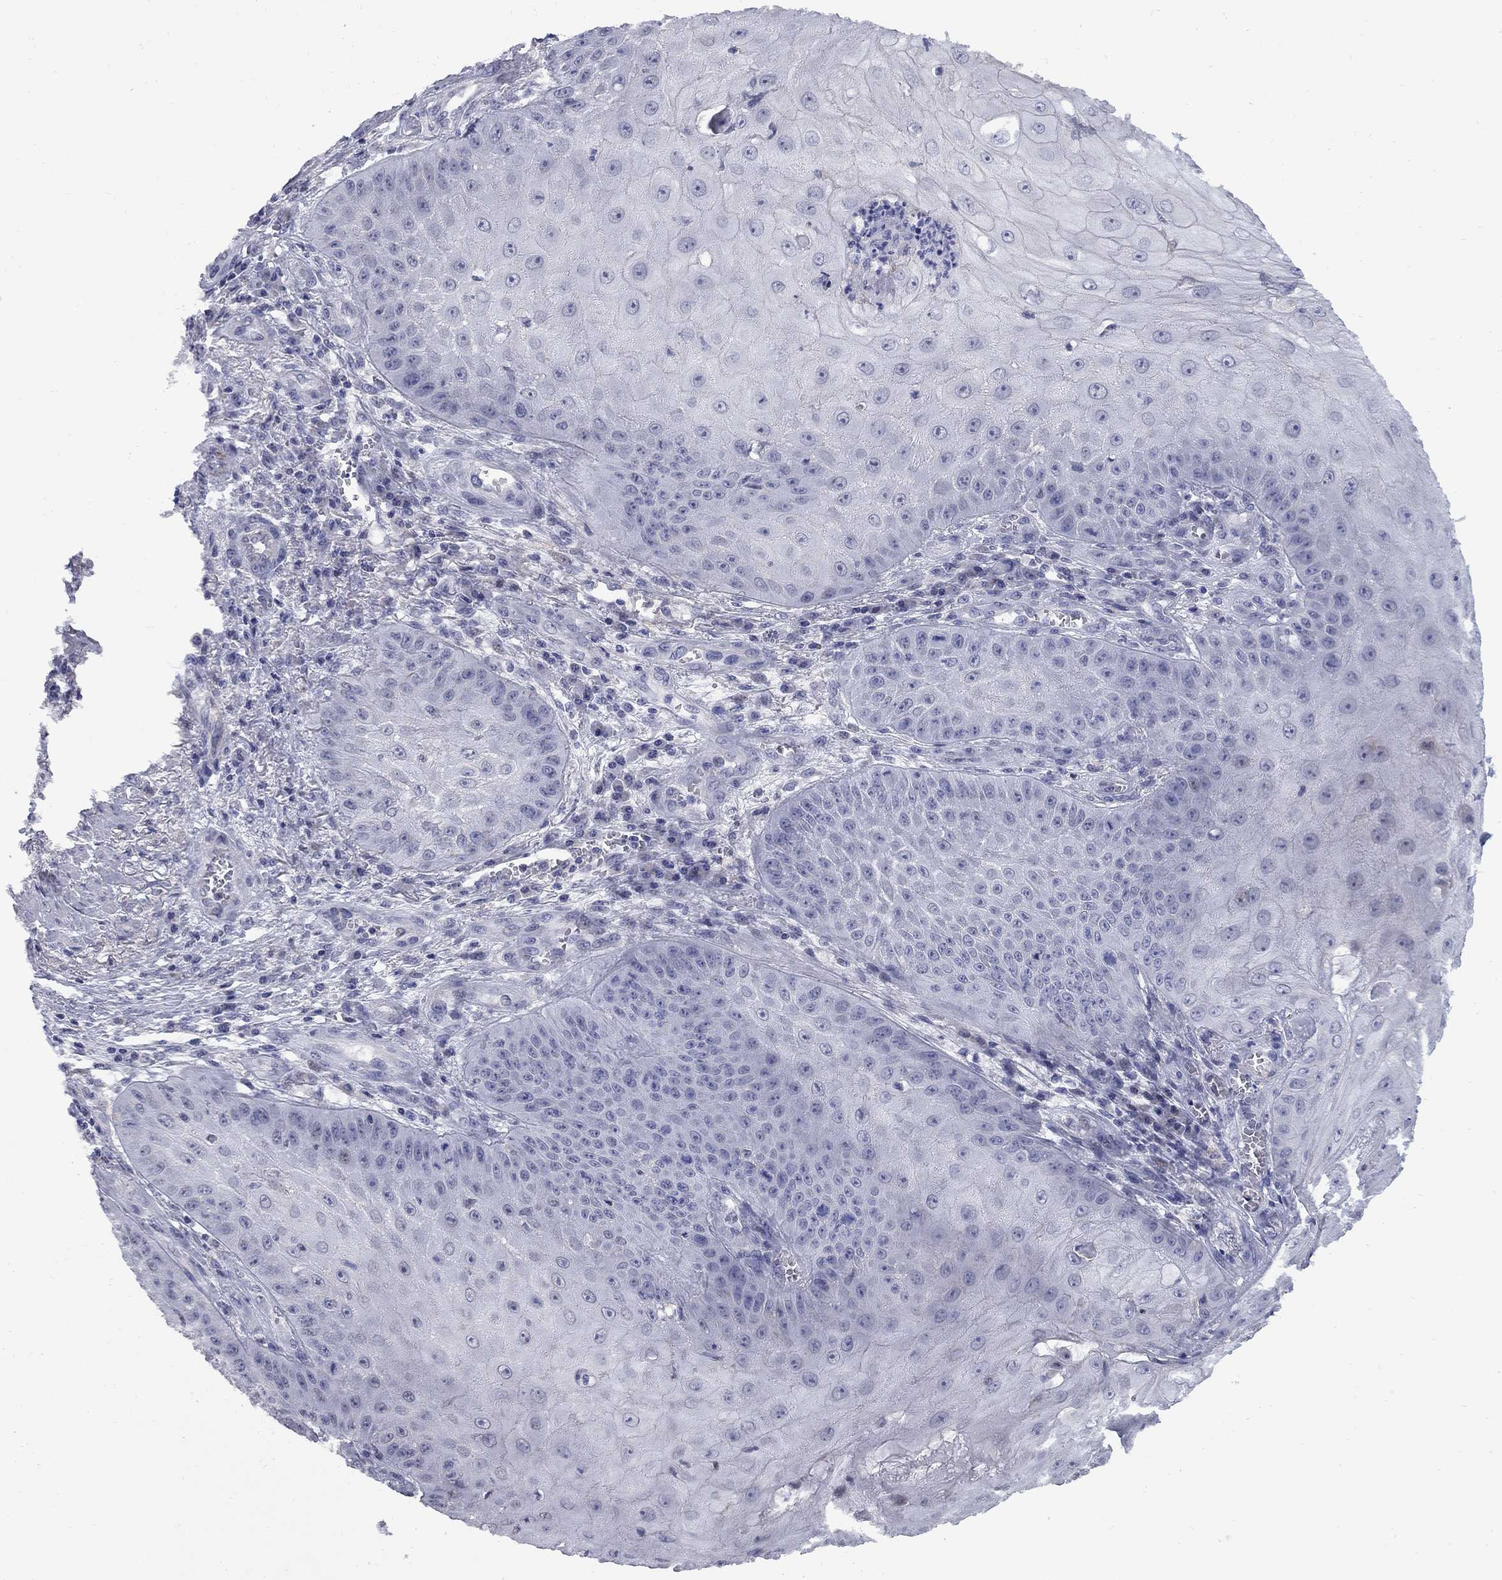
{"staining": {"intensity": "negative", "quantity": "none", "location": "none"}, "tissue": "skin cancer", "cell_type": "Tumor cells", "image_type": "cancer", "snomed": [{"axis": "morphology", "description": "Squamous cell carcinoma, NOS"}, {"axis": "topography", "description": "Skin"}], "caption": "Skin cancer (squamous cell carcinoma) was stained to show a protein in brown. There is no significant staining in tumor cells. (Brightfield microscopy of DAB (3,3'-diaminobenzidine) immunohistochemistry (IHC) at high magnification).", "gene": "HTR4", "patient": {"sex": "male", "age": 70}}